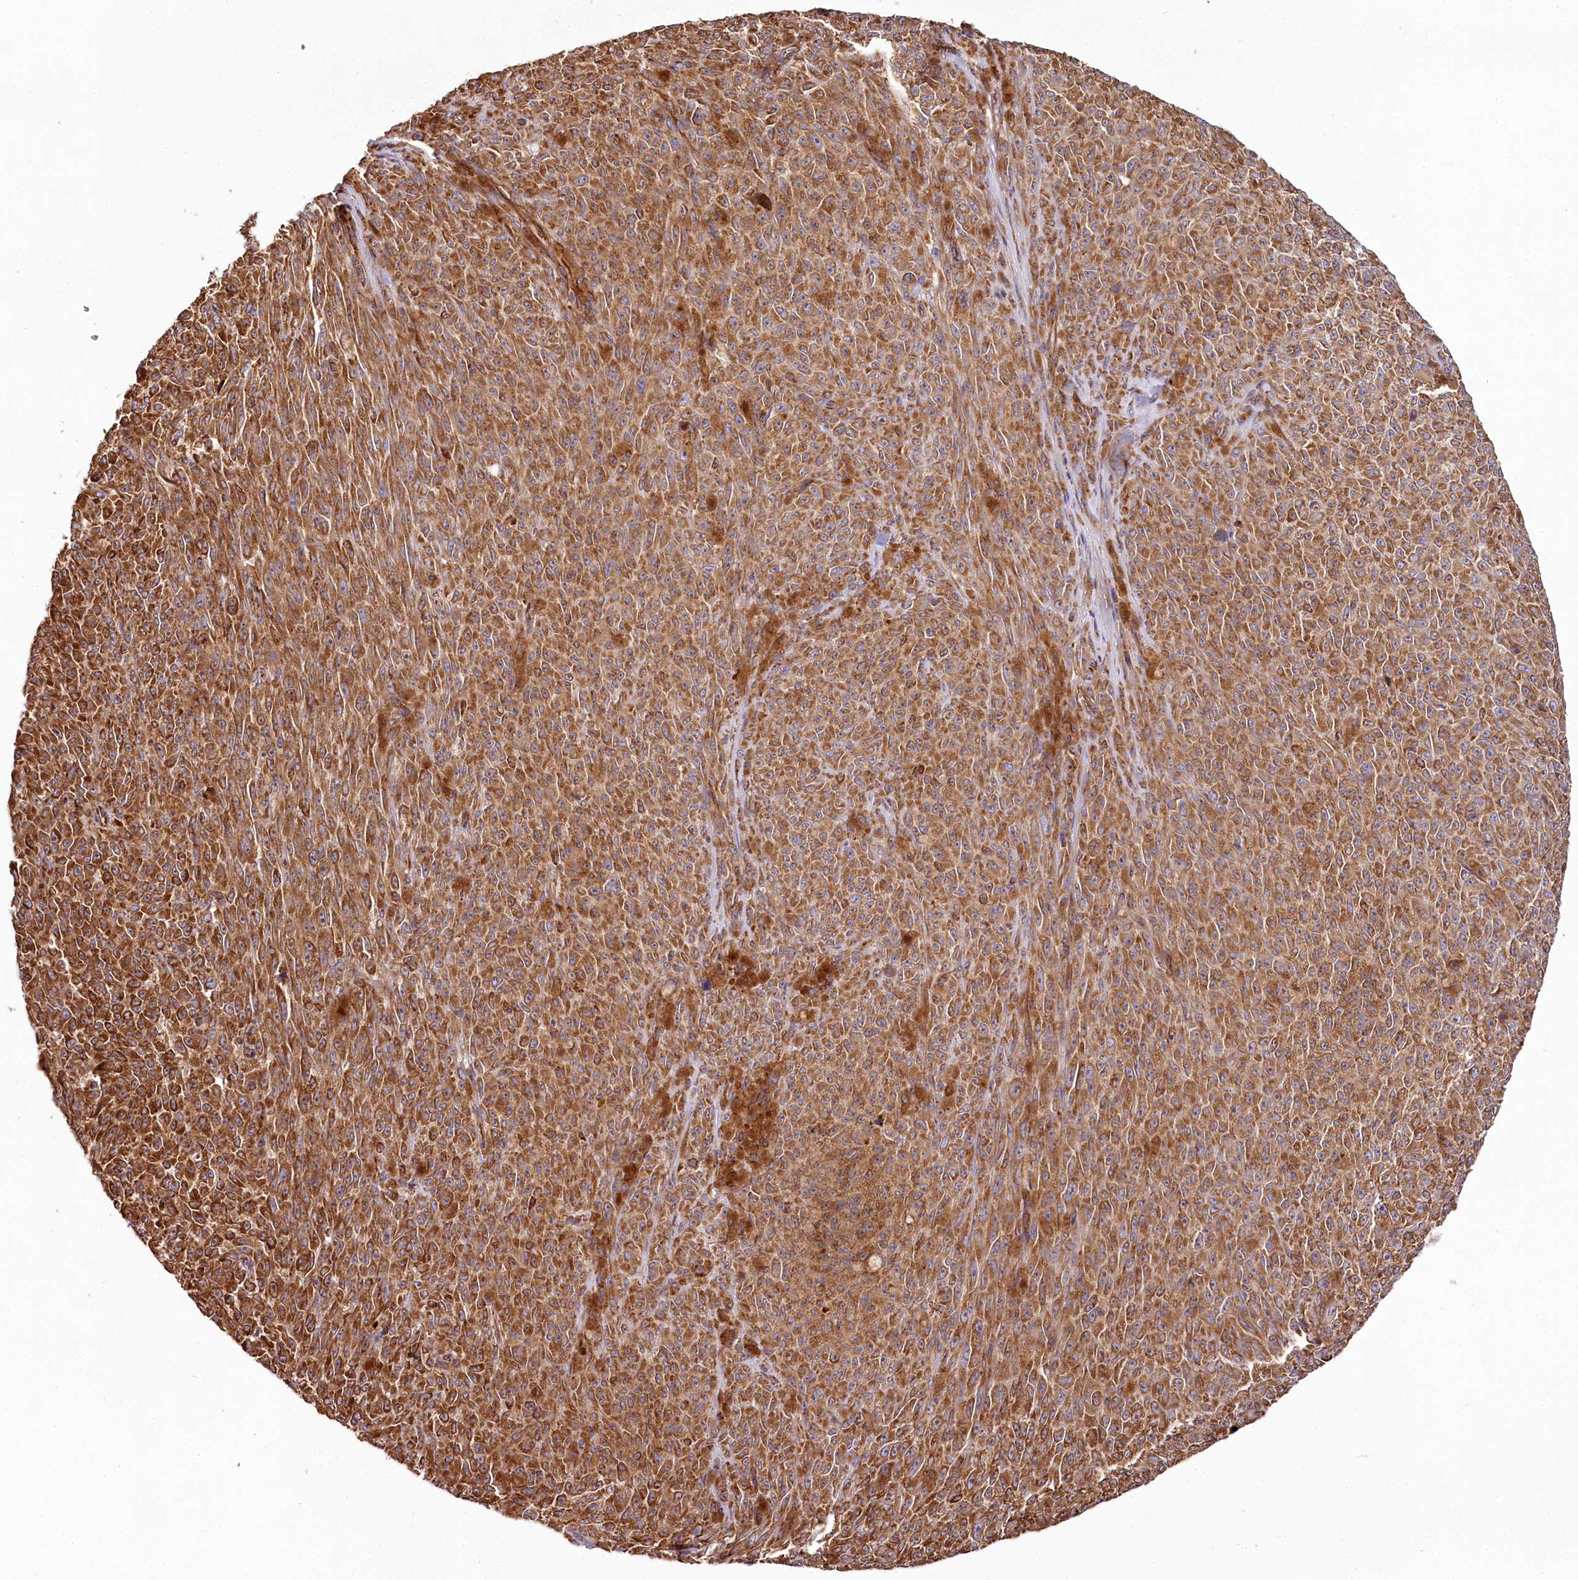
{"staining": {"intensity": "strong", "quantity": ">75%", "location": "cytoplasmic/membranous"}, "tissue": "melanoma", "cell_type": "Tumor cells", "image_type": "cancer", "snomed": [{"axis": "morphology", "description": "Malignant melanoma, NOS"}, {"axis": "topography", "description": "Skin"}], "caption": "Protein expression analysis of malignant melanoma shows strong cytoplasmic/membranous expression in about >75% of tumor cells.", "gene": "THUMPD3", "patient": {"sex": "female", "age": 82}}